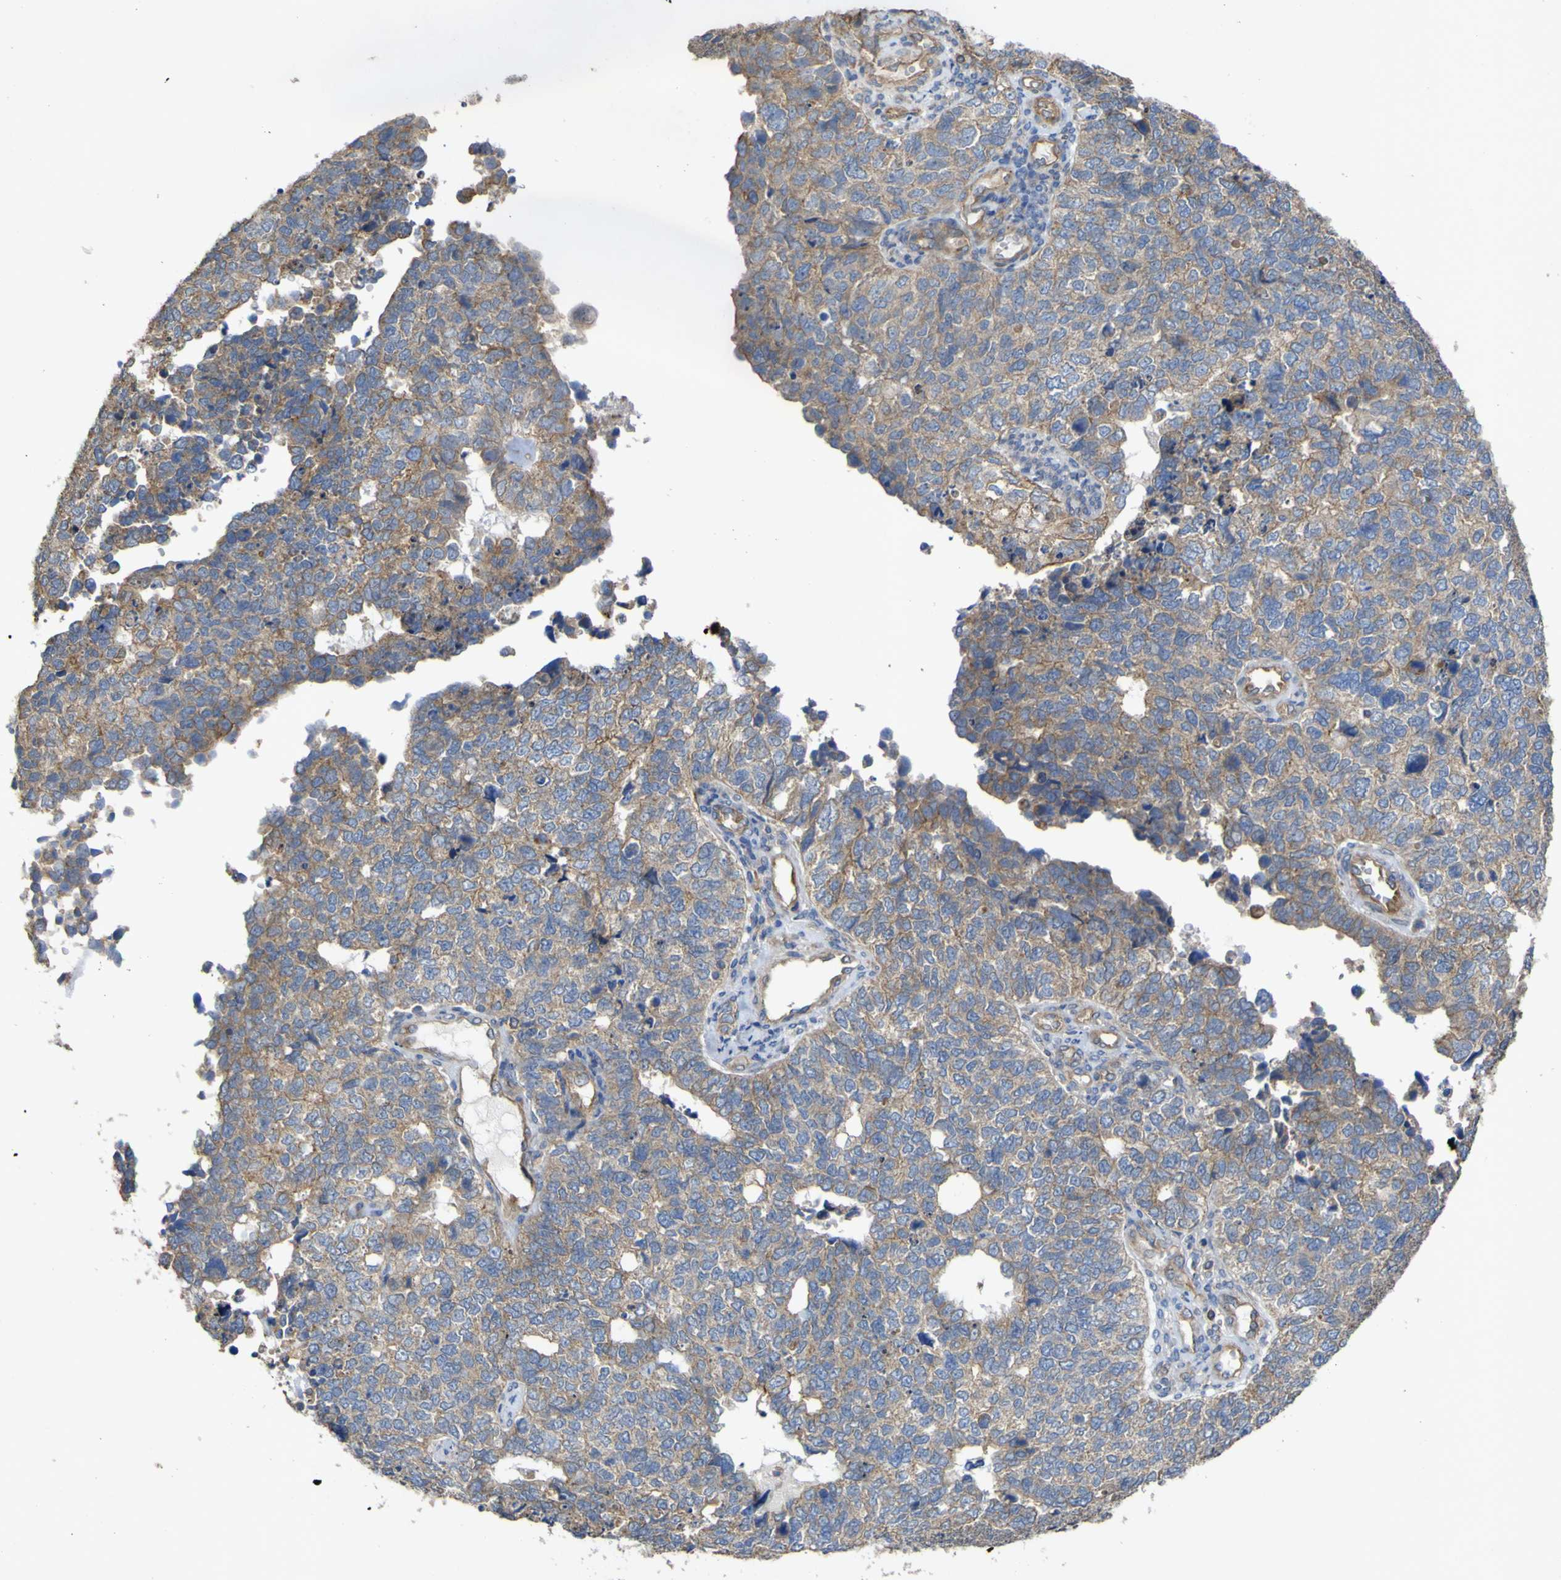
{"staining": {"intensity": "weak", "quantity": ">75%", "location": "cytoplasmic/membranous"}, "tissue": "cervical cancer", "cell_type": "Tumor cells", "image_type": "cancer", "snomed": [{"axis": "morphology", "description": "Squamous cell carcinoma, NOS"}, {"axis": "topography", "description": "Cervix"}], "caption": "The photomicrograph exhibits immunohistochemical staining of cervical cancer (squamous cell carcinoma). There is weak cytoplasmic/membranous expression is present in about >75% of tumor cells.", "gene": "TNFSF15", "patient": {"sex": "female", "age": 63}}